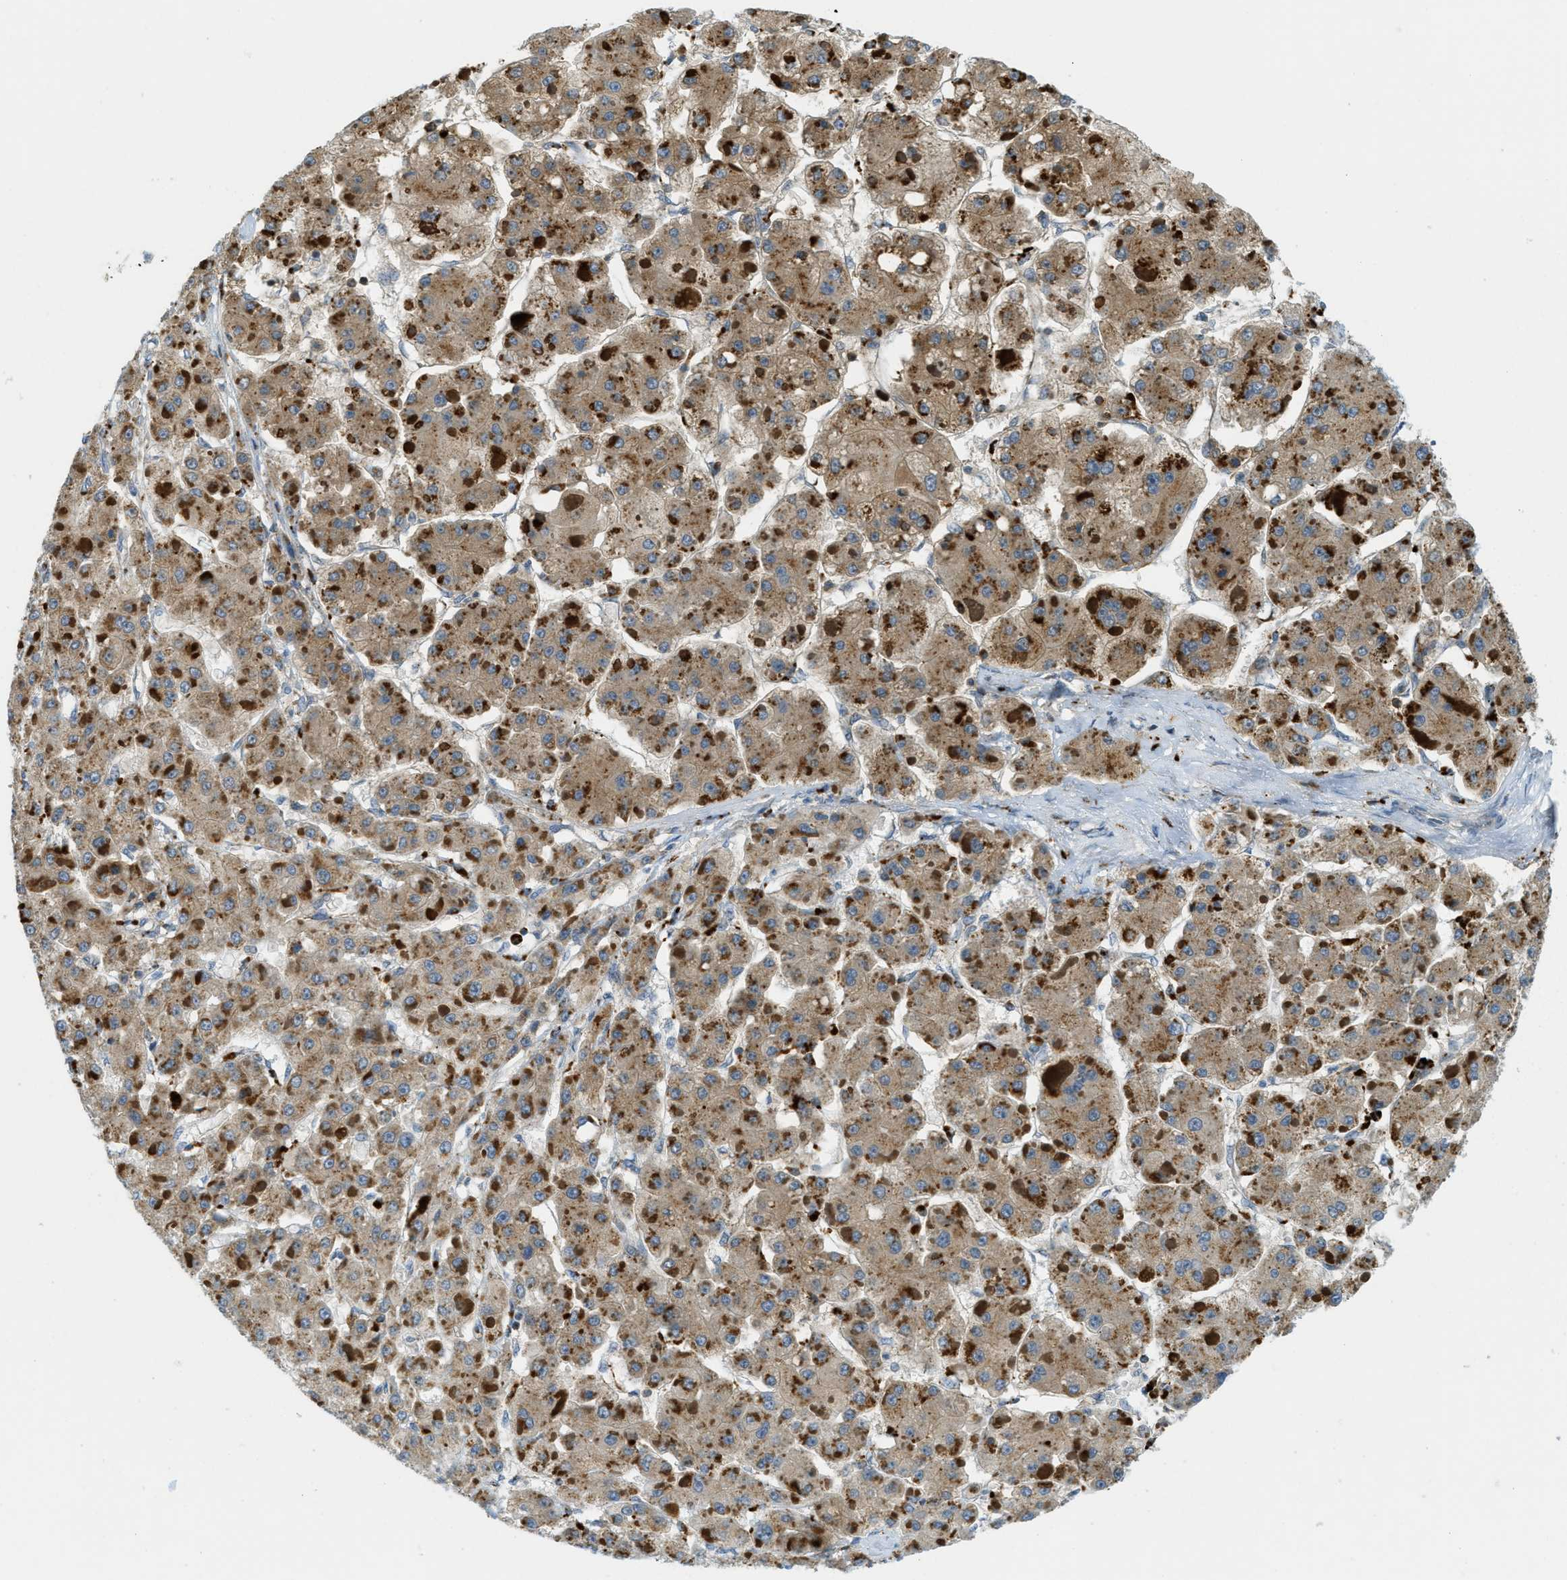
{"staining": {"intensity": "moderate", "quantity": ">75%", "location": "cytoplasmic/membranous"}, "tissue": "liver cancer", "cell_type": "Tumor cells", "image_type": "cancer", "snomed": [{"axis": "morphology", "description": "Carcinoma, Hepatocellular, NOS"}, {"axis": "topography", "description": "Liver"}], "caption": "Brown immunohistochemical staining in liver cancer reveals moderate cytoplasmic/membranous expression in about >75% of tumor cells.", "gene": "PLBD2", "patient": {"sex": "female", "age": 73}}